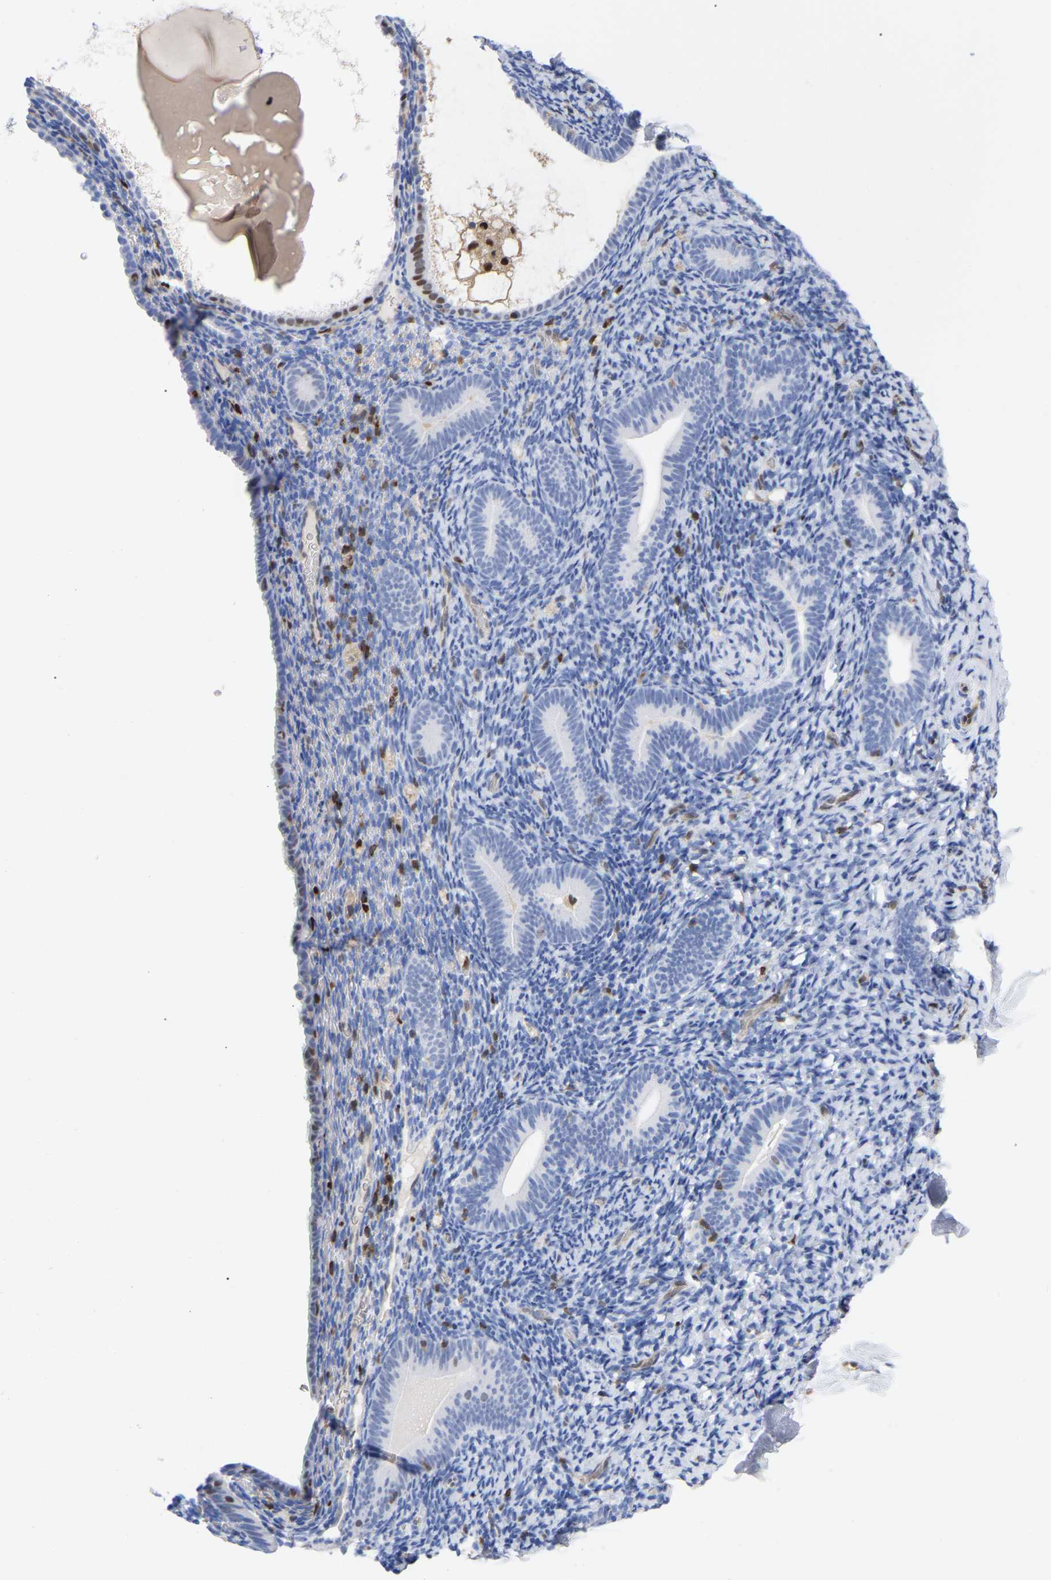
{"staining": {"intensity": "negative", "quantity": "none", "location": "none"}, "tissue": "endometrium", "cell_type": "Cells in endometrial stroma", "image_type": "normal", "snomed": [{"axis": "morphology", "description": "Normal tissue, NOS"}, {"axis": "topography", "description": "Endometrium"}], "caption": "IHC of unremarkable endometrium demonstrates no expression in cells in endometrial stroma. Brightfield microscopy of immunohistochemistry (IHC) stained with DAB (3,3'-diaminobenzidine) (brown) and hematoxylin (blue), captured at high magnification.", "gene": "GIMAP4", "patient": {"sex": "female", "age": 51}}